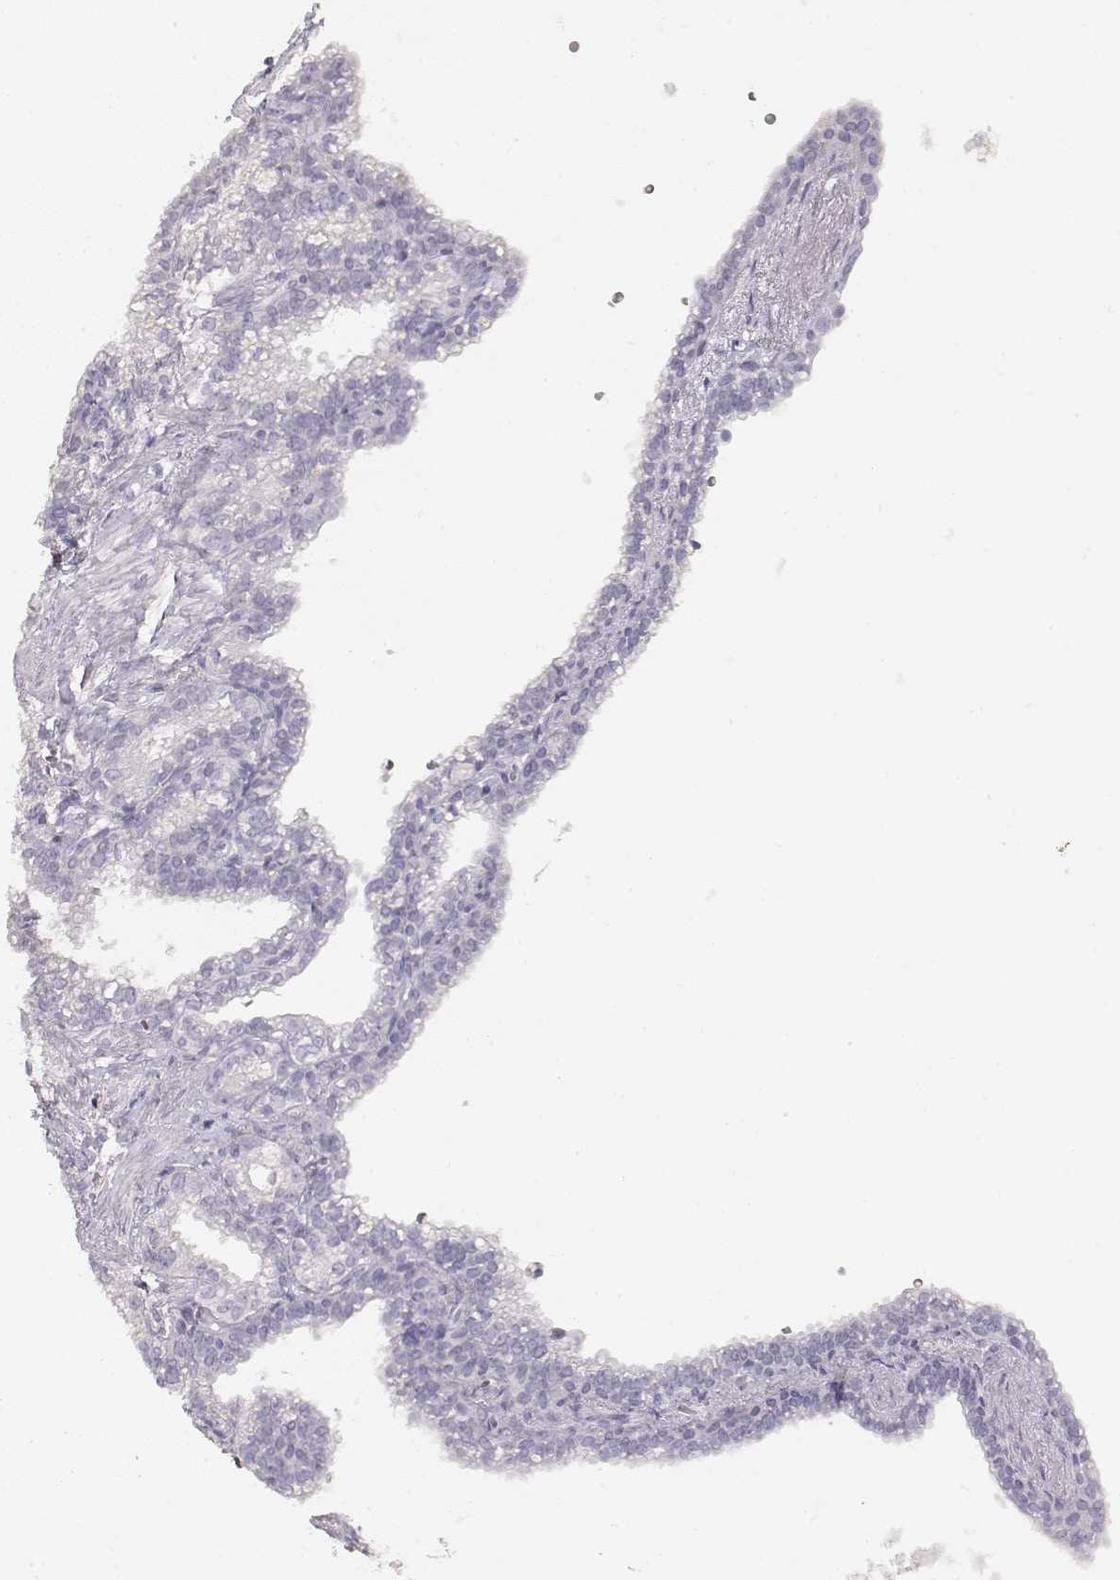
{"staining": {"intensity": "negative", "quantity": "none", "location": "none"}, "tissue": "seminal vesicle", "cell_type": "Glandular cells", "image_type": "normal", "snomed": [{"axis": "morphology", "description": "Normal tissue, NOS"}, {"axis": "morphology", "description": "Urothelial carcinoma, NOS"}, {"axis": "topography", "description": "Urinary bladder"}, {"axis": "topography", "description": "Seminal veicle"}], "caption": "Human seminal vesicle stained for a protein using immunohistochemistry displays no expression in glandular cells.", "gene": "TPH2", "patient": {"sex": "male", "age": 76}}